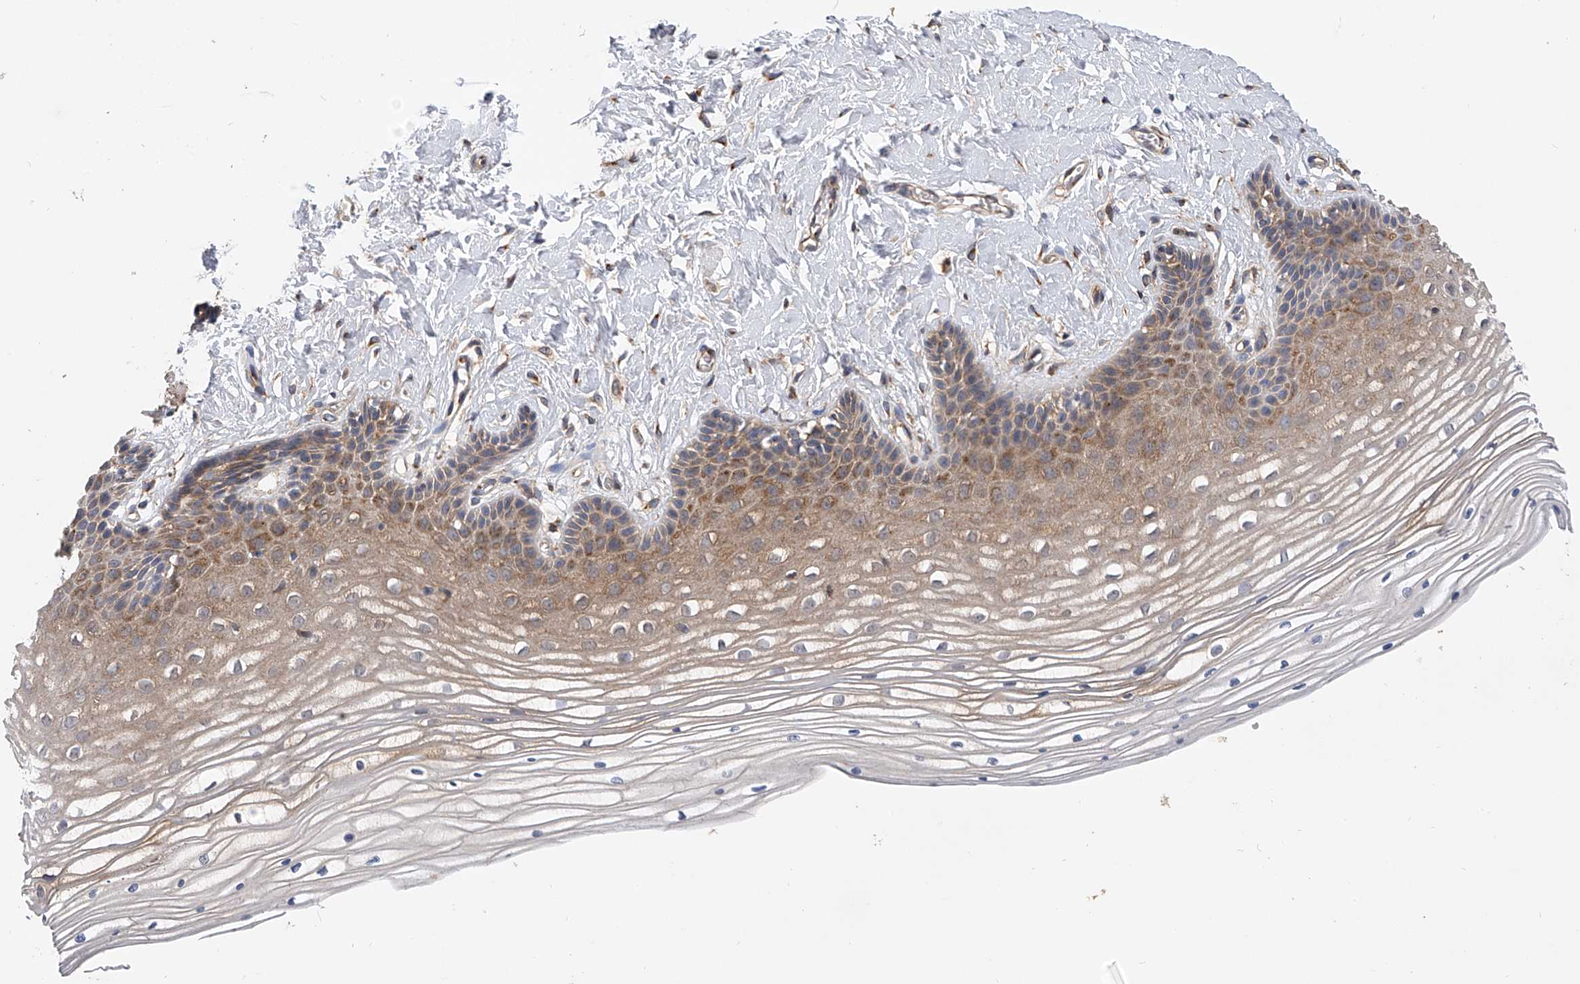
{"staining": {"intensity": "moderate", "quantity": "25%-75%", "location": "cytoplasmic/membranous"}, "tissue": "vagina", "cell_type": "Squamous epithelial cells", "image_type": "normal", "snomed": [{"axis": "morphology", "description": "Normal tissue, NOS"}, {"axis": "topography", "description": "Vagina"}, {"axis": "topography", "description": "Cervix"}], "caption": "A high-resolution image shows IHC staining of unremarkable vagina, which exhibits moderate cytoplasmic/membranous positivity in about 25%-75% of squamous epithelial cells. (IHC, brightfield microscopy, high magnification).", "gene": "CFAP410", "patient": {"sex": "female", "age": 40}}